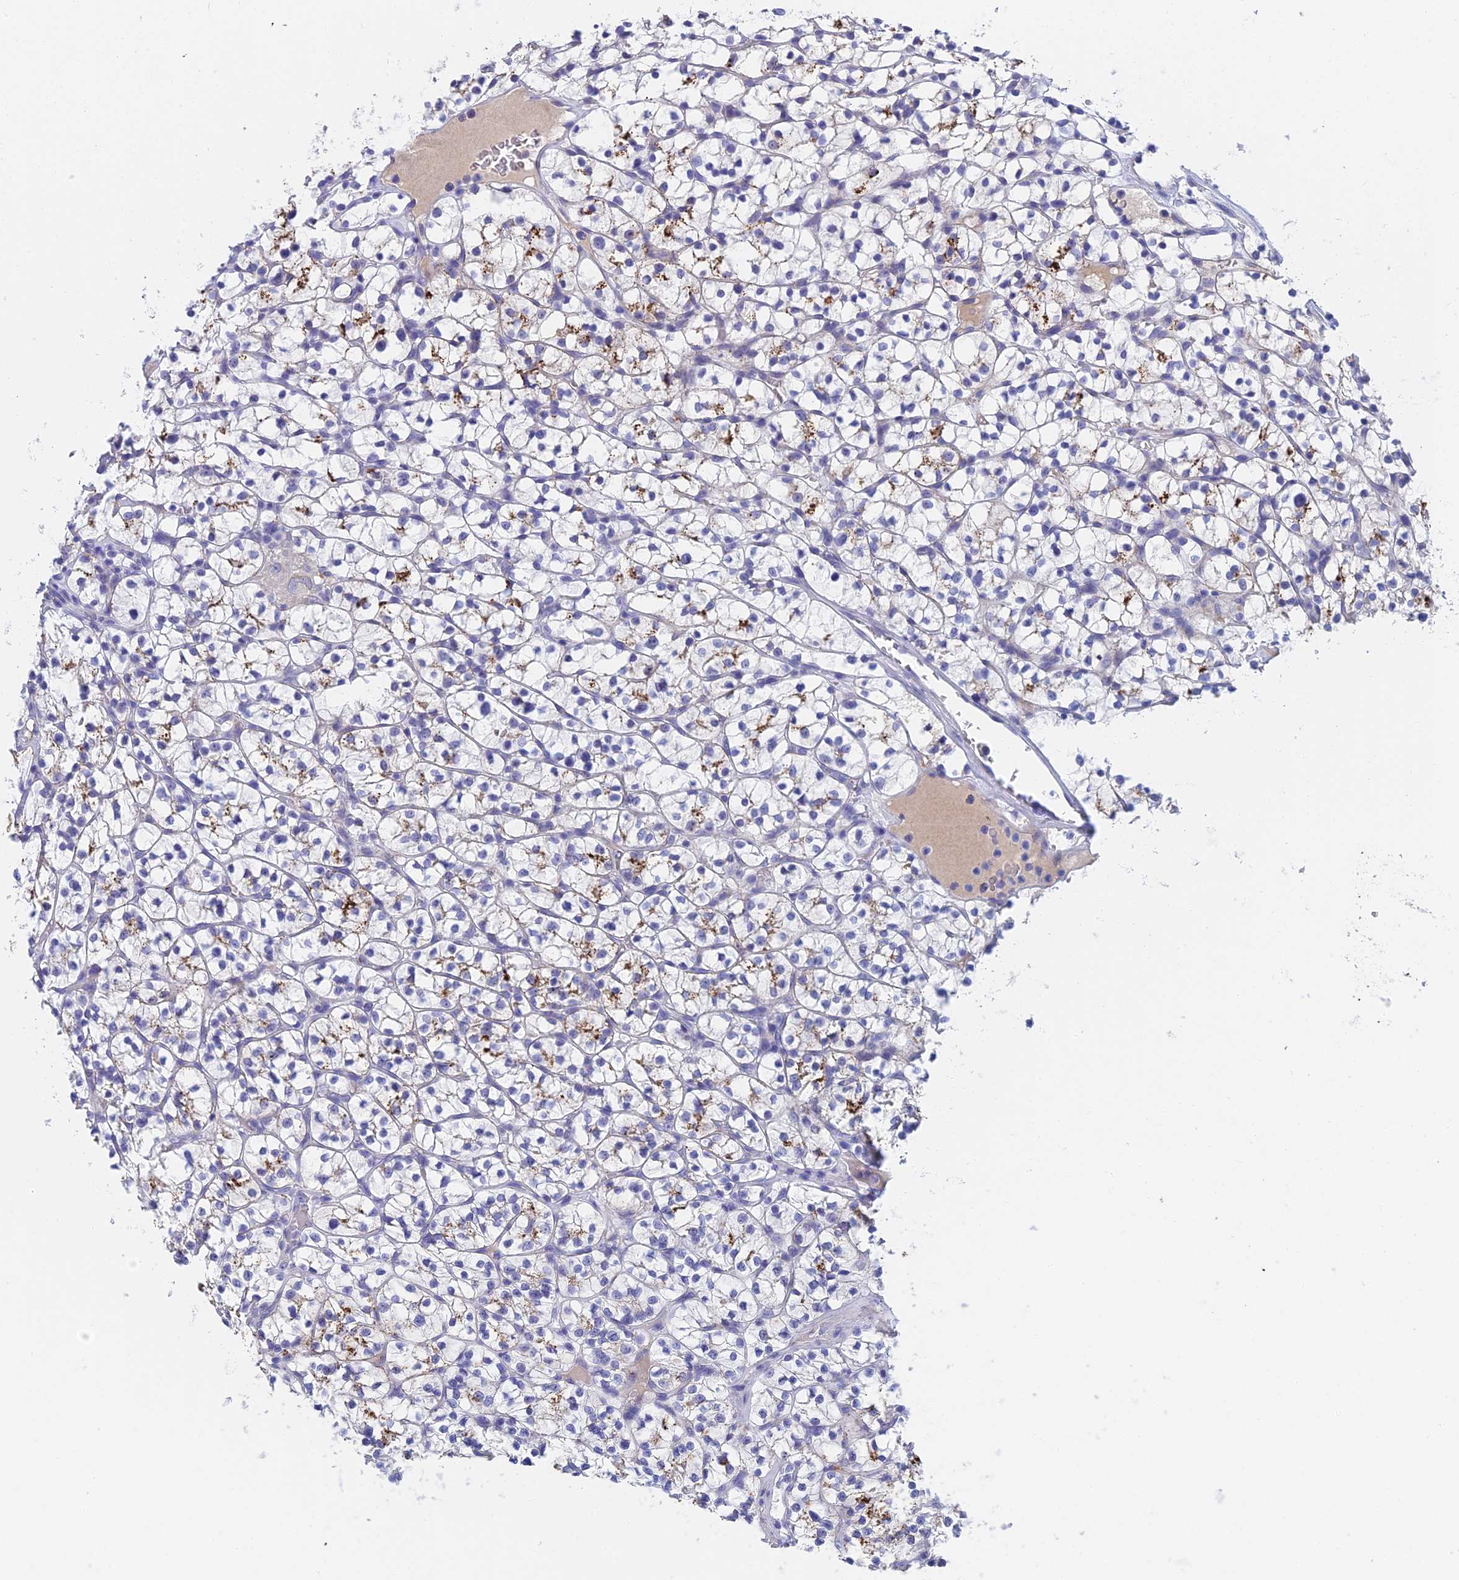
{"staining": {"intensity": "moderate", "quantity": "25%-75%", "location": "cytoplasmic/membranous"}, "tissue": "renal cancer", "cell_type": "Tumor cells", "image_type": "cancer", "snomed": [{"axis": "morphology", "description": "Adenocarcinoma, NOS"}, {"axis": "topography", "description": "Kidney"}], "caption": "Renal adenocarcinoma tissue displays moderate cytoplasmic/membranous staining in about 25%-75% of tumor cells", "gene": "ADAMTS13", "patient": {"sex": "female", "age": 64}}